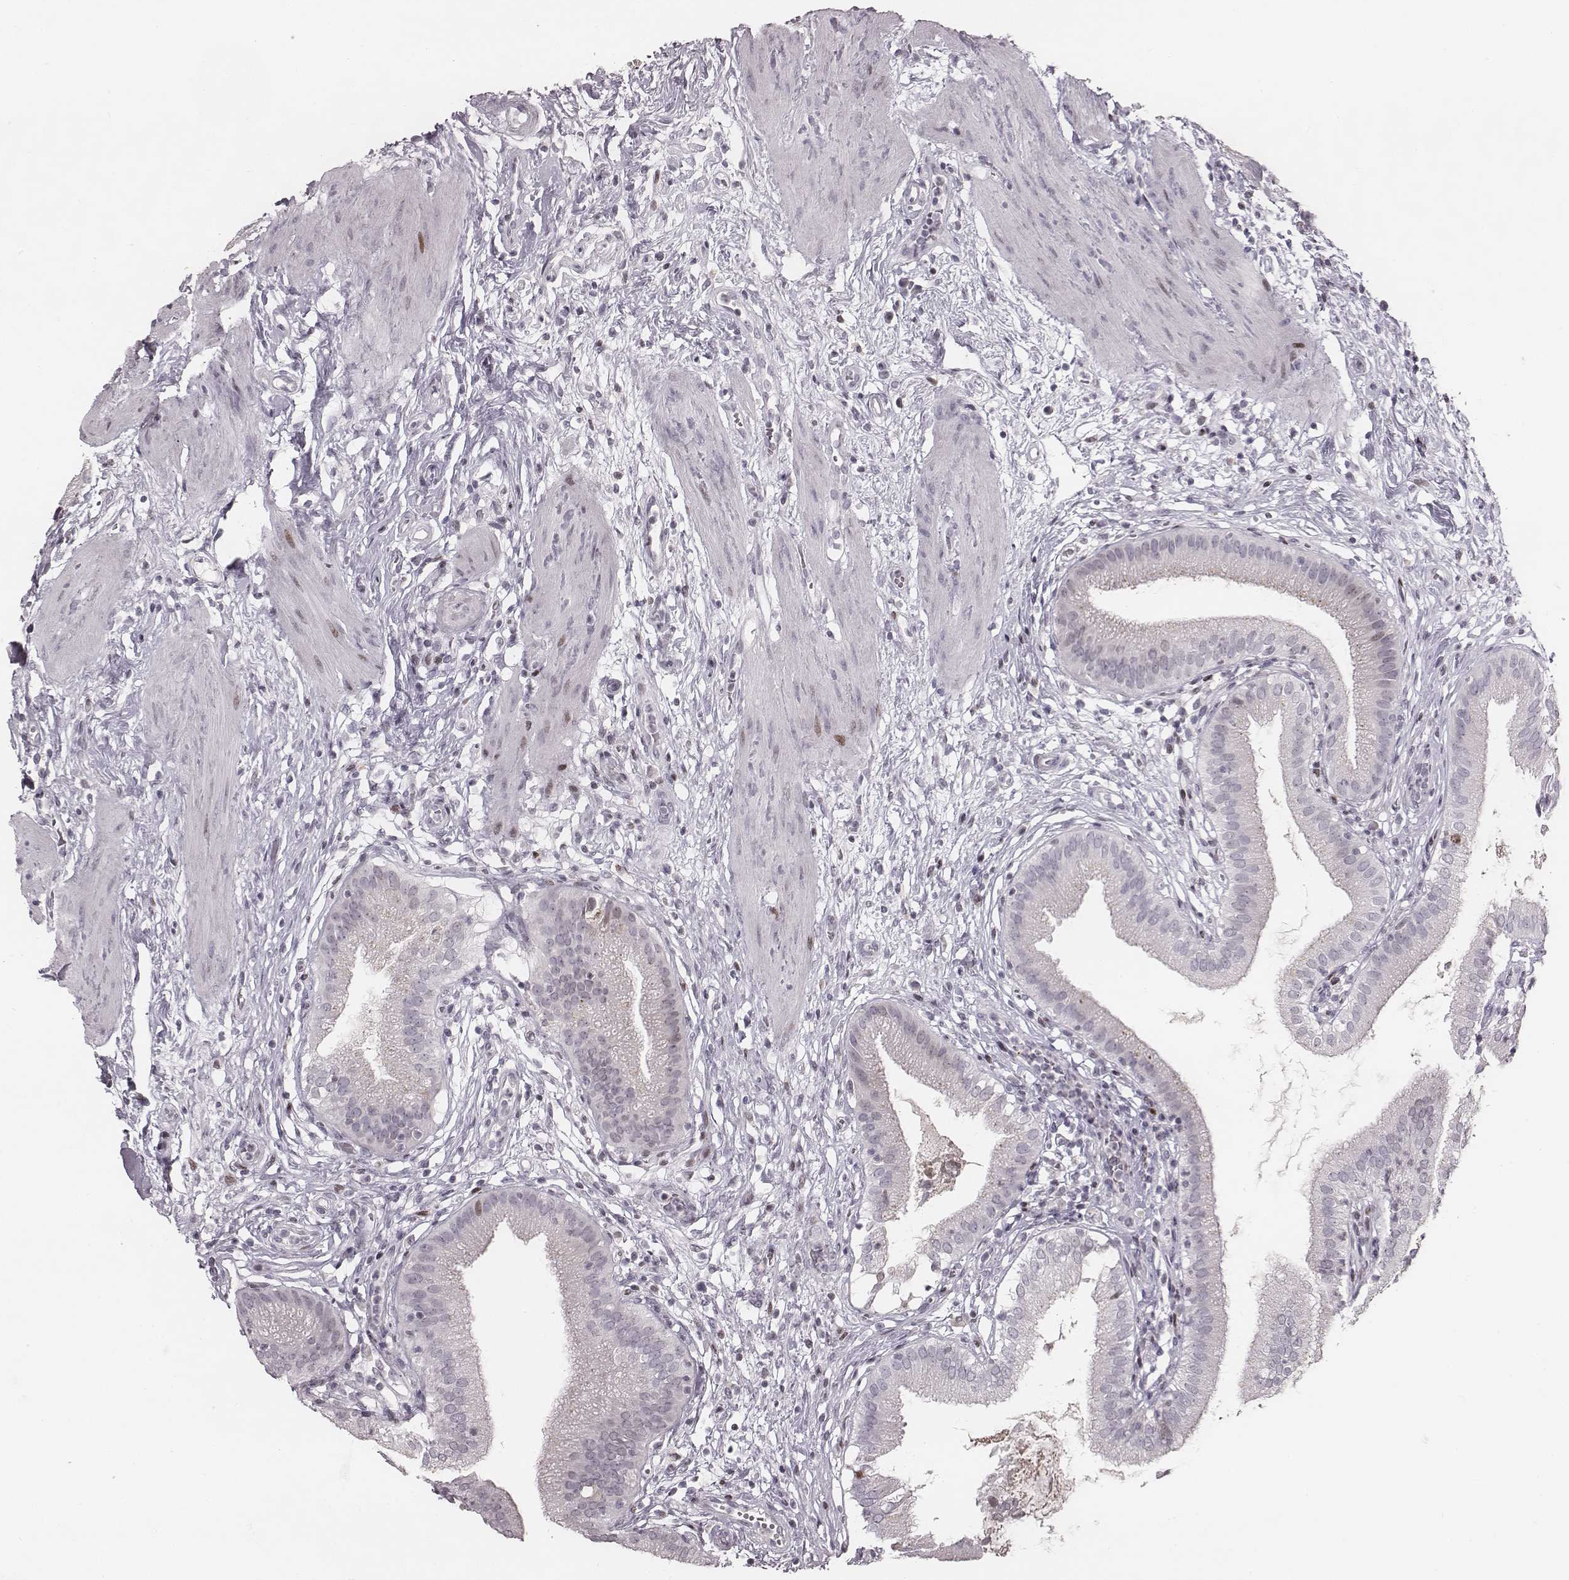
{"staining": {"intensity": "negative", "quantity": "none", "location": "none"}, "tissue": "gallbladder", "cell_type": "Glandular cells", "image_type": "normal", "snomed": [{"axis": "morphology", "description": "Normal tissue, NOS"}, {"axis": "topography", "description": "Gallbladder"}], "caption": "Immunohistochemistry micrograph of benign gallbladder: human gallbladder stained with DAB demonstrates no significant protein expression in glandular cells.", "gene": "NDC1", "patient": {"sex": "female", "age": 65}}